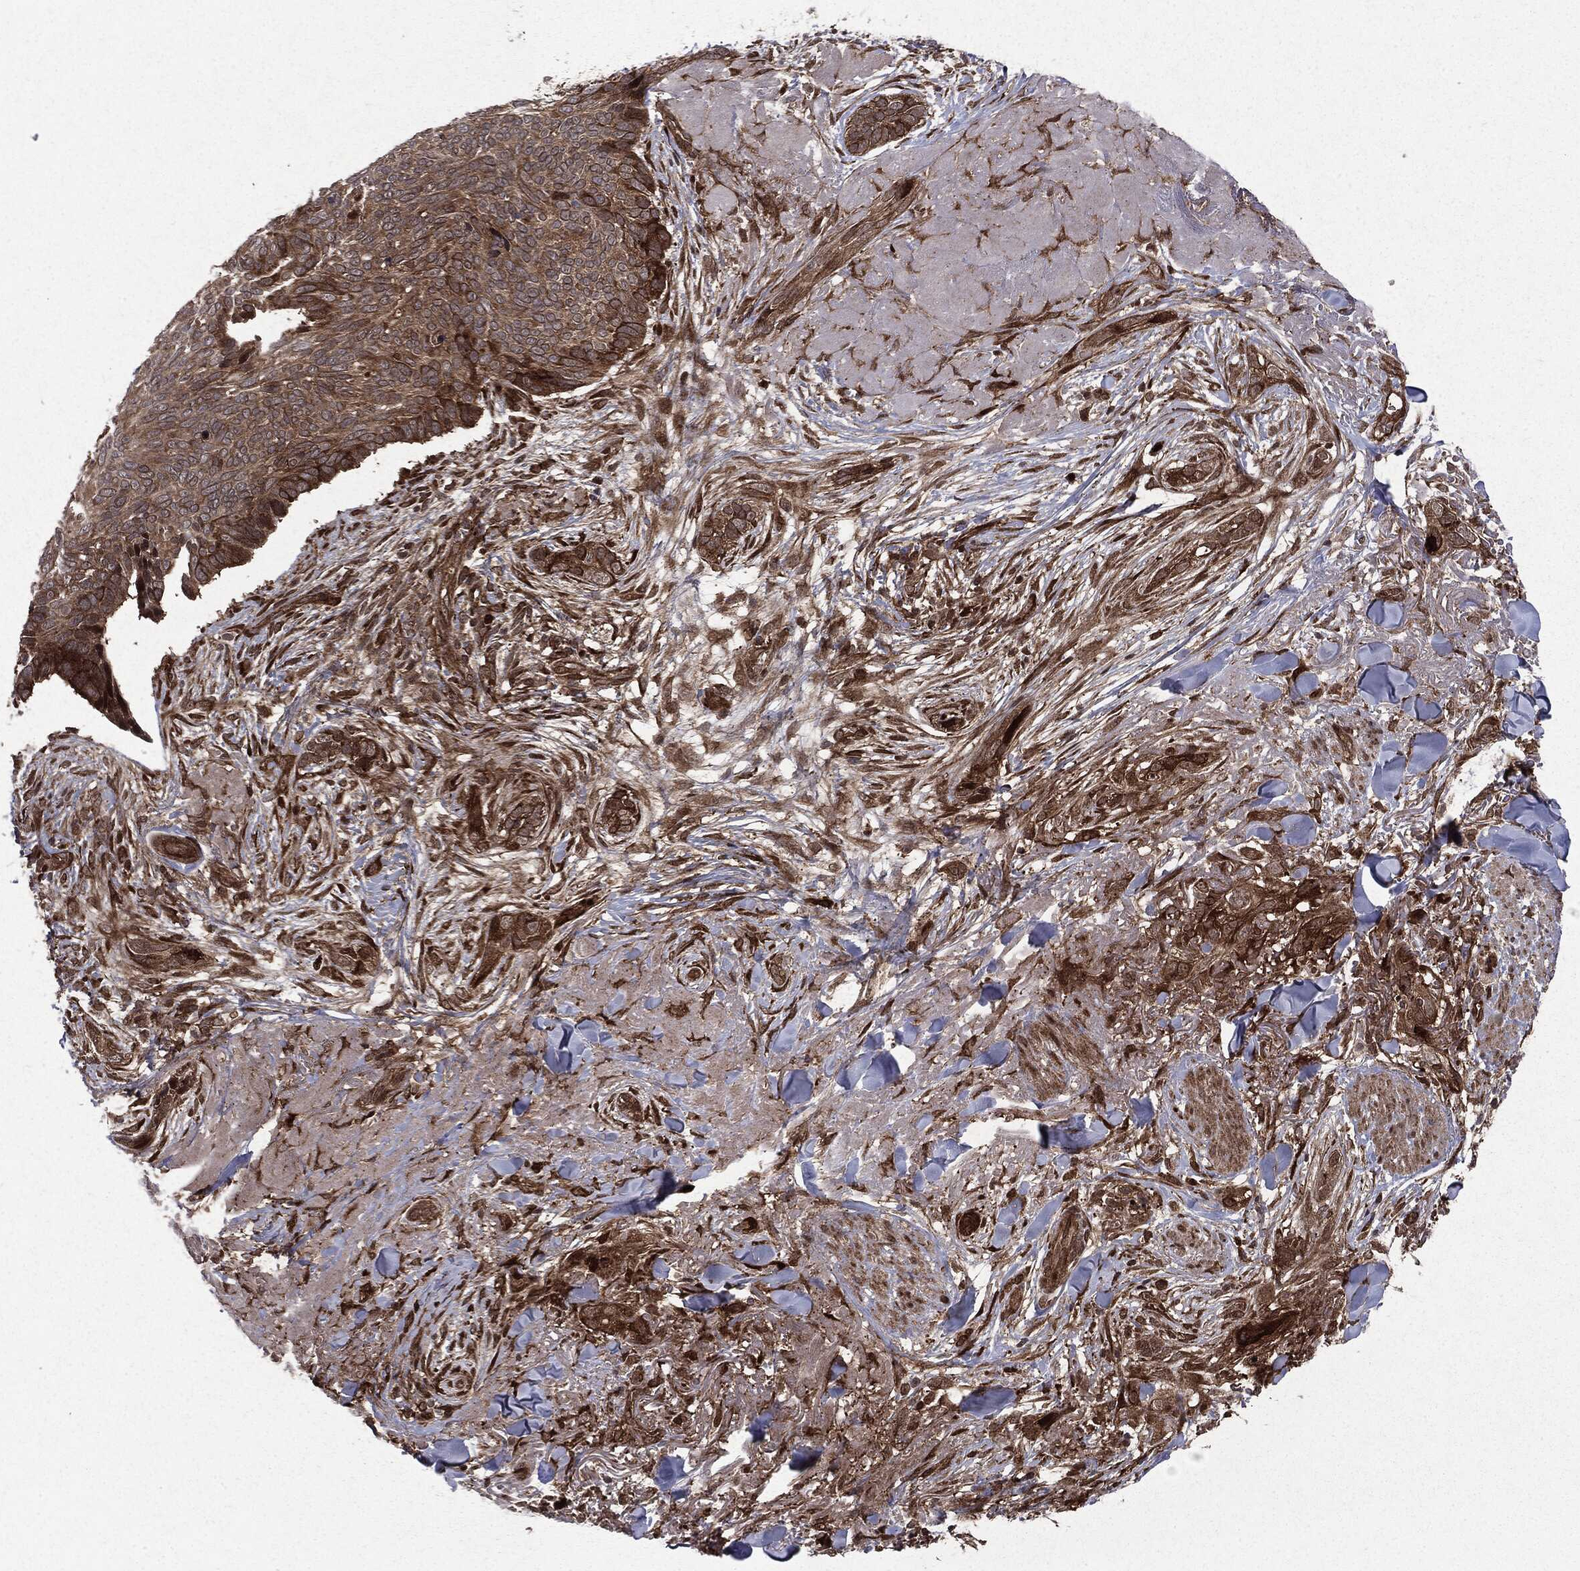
{"staining": {"intensity": "moderate", "quantity": ">75%", "location": "cytoplasmic/membranous"}, "tissue": "skin cancer", "cell_type": "Tumor cells", "image_type": "cancer", "snomed": [{"axis": "morphology", "description": "Basal cell carcinoma"}, {"axis": "topography", "description": "Skin"}], "caption": "IHC image of human basal cell carcinoma (skin) stained for a protein (brown), which exhibits medium levels of moderate cytoplasmic/membranous positivity in approximately >75% of tumor cells.", "gene": "OTUB1", "patient": {"sex": "male", "age": 91}}